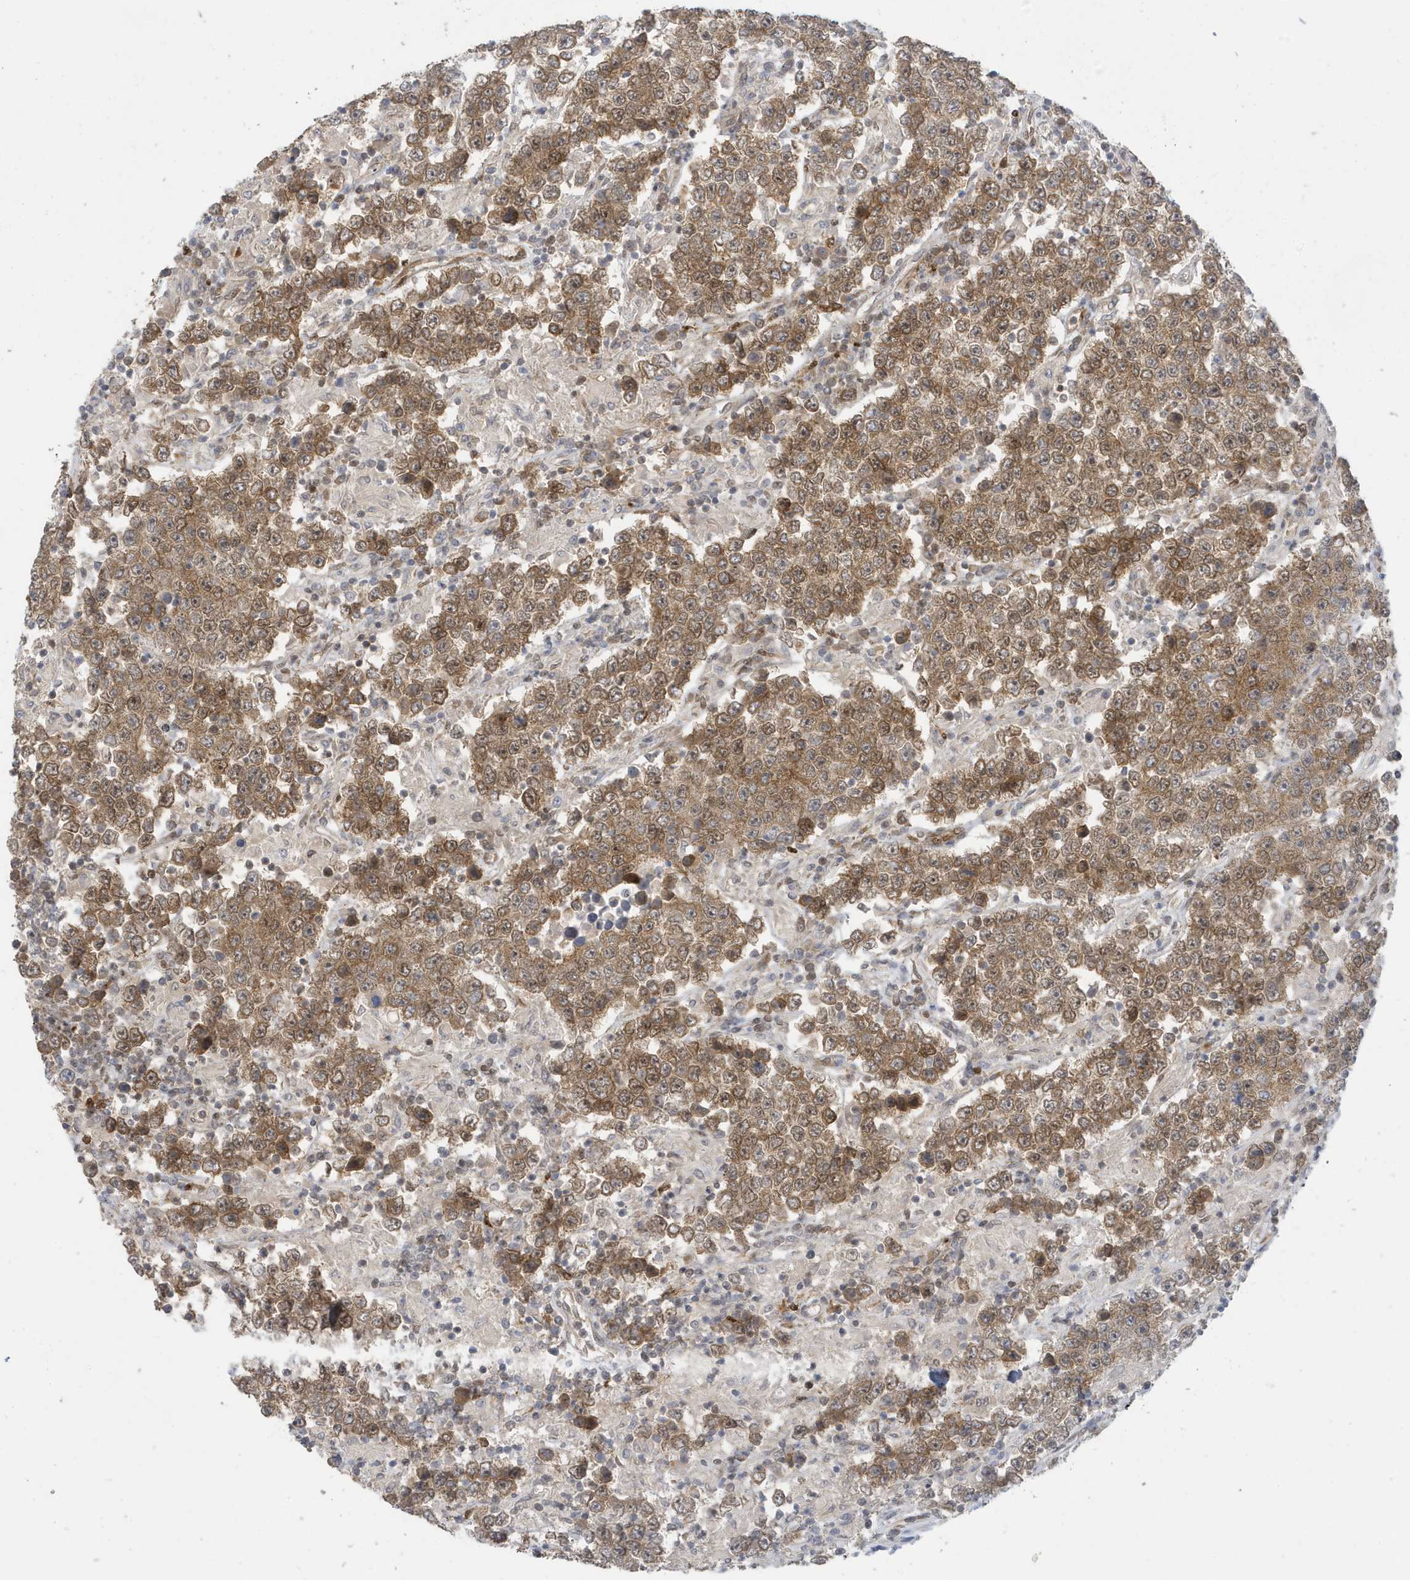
{"staining": {"intensity": "moderate", "quantity": ">75%", "location": "cytoplasmic/membranous"}, "tissue": "testis cancer", "cell_type": "Tumor cells", "image_type": "cancer", "snomed": [{"axis": "morphology", "description": "Normal tissue, NOS"}, {"axis": "morphology", "description": "Urothelial carcinoma, High grade"}, {"axis": "morphology", "description": "Seminoma, NOS"}, {"axis": "morphology", "description": "Carcinoma, Embryonal, NOS"}, {"axis": "topography", "description": "Urinary bladder"}, {"axis": "topography", "description": "Testis"}], "caption": "Immunohistochemistry of seminoma (testis) displays medium levels of moderate cytoplasmic/membranous staining in about >75% of tumor cells. (IHC, brightfield microscopy, high magnification).", "gene": "NCOA7", "patient": {"sex": "male", "age": 41}}